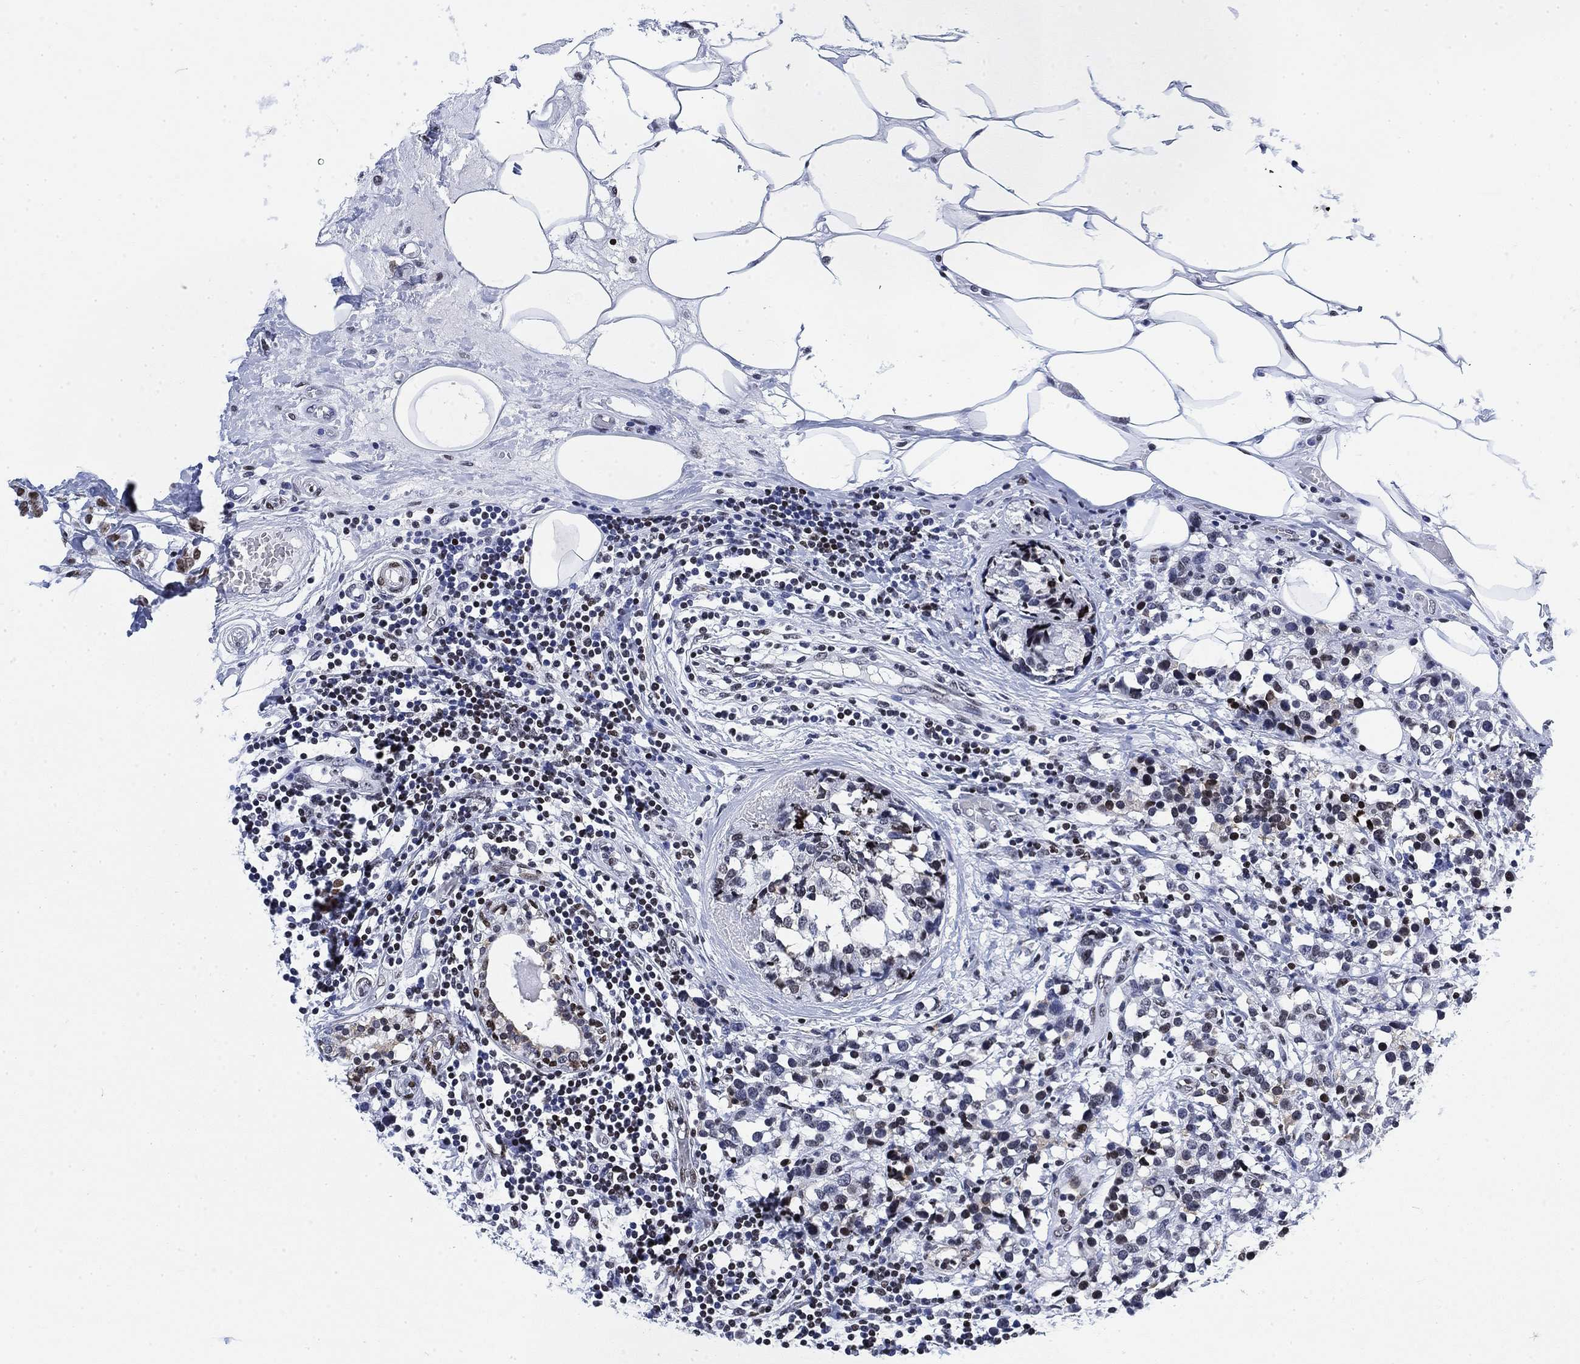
{"staining": {"intensity": "negative", "quantity": "none", "location": "none"}, "tissue": "breast cancer", "cell_type": "Tumor cells", "image_type": "cancer", "snomed": [{"axis": "morphology", "description": "Lobular carcinoma"}, {"axis": "topography", "description": "Breast"}], "caption": "Tumor cells are negative for protein expression in human breast cancer (lobular carcinoma). Brightfield microscopy of IHC stained with DAB (3,3'-diaminobenzidine) (brown) and hematoxylin (blue), captured at high magnification.", "gene": "H1-10", "patient": {"sex": "female", "age": 59}}